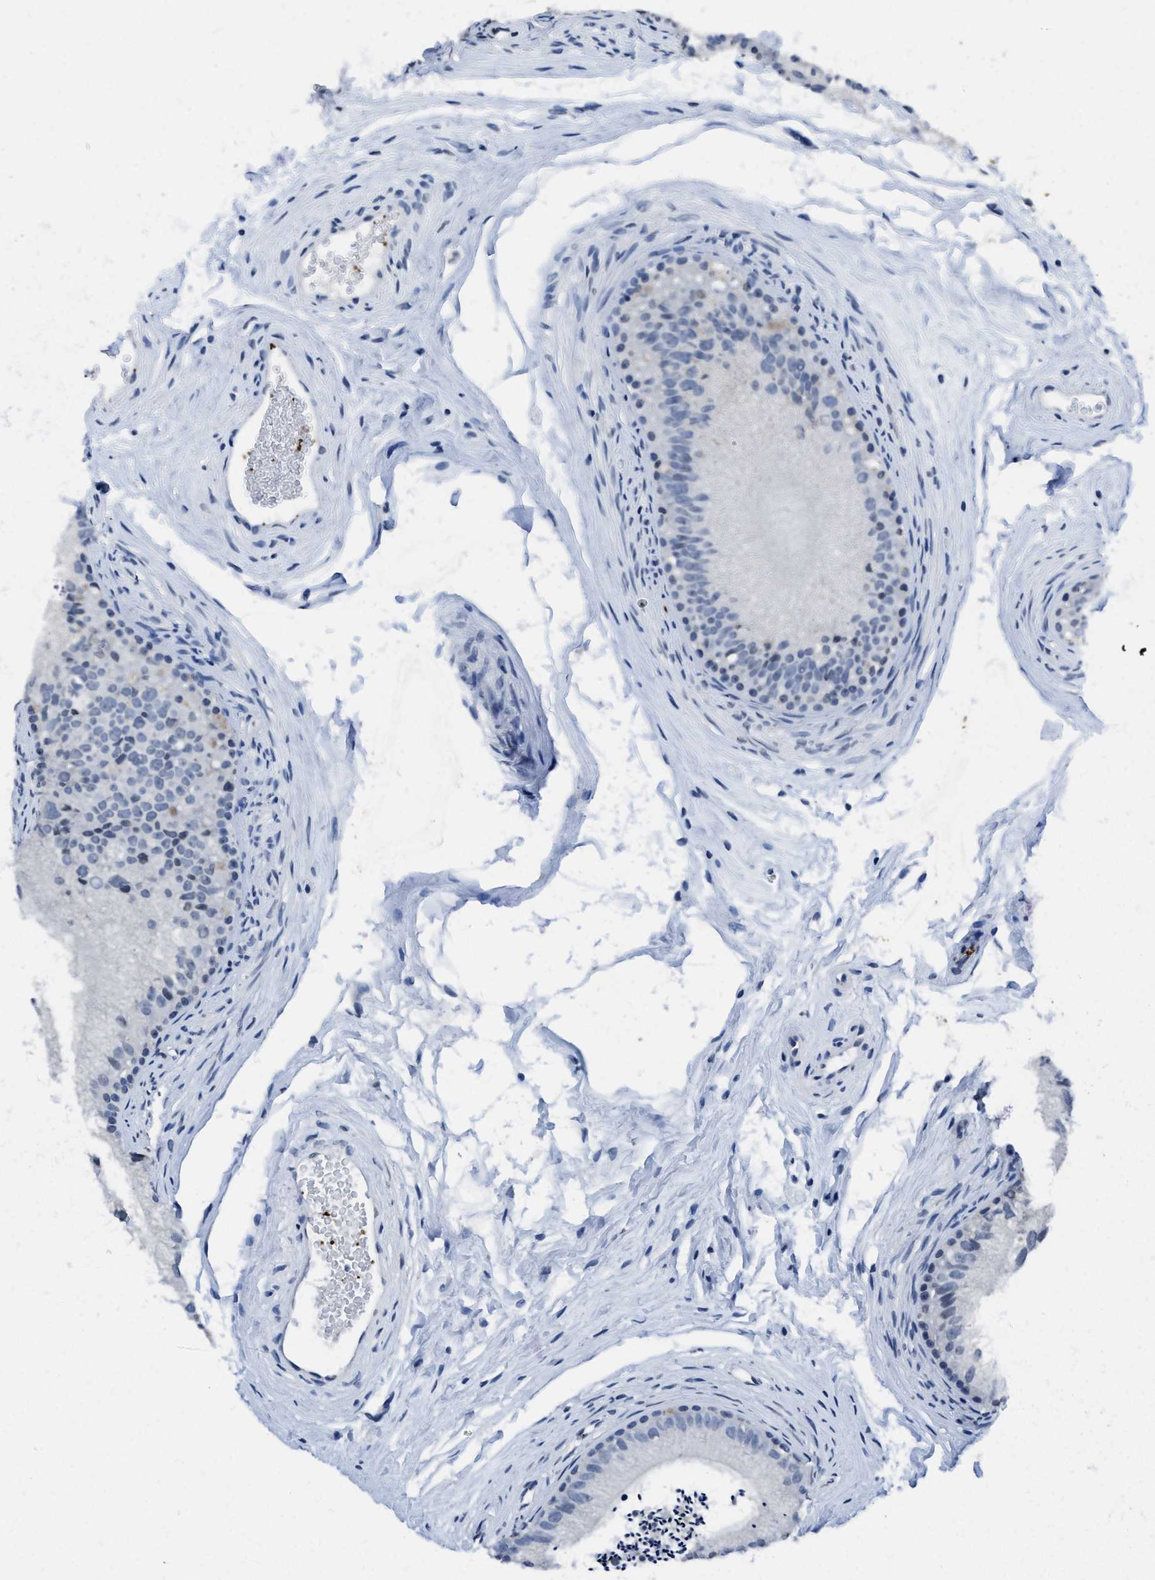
{"staining": {"intensity": "weak", "quantity": "<25%", "location": "cytoplasmic/membranous"}, "tissue": "epididymis", "cell_type": "Glandular cells", "image_type": "normal", "snomed": [{"axis": "morphology", "description": "Normal tissue, NOS"}, {"axis": "topography", "description": "Epididymis"}], "caption": "Immunohistochemistry (IHC) of normal human epididymis shows no positivity in glandular cells.", "gene": "ITGA2B", "patient": {"sex": "male", "age": 56}}